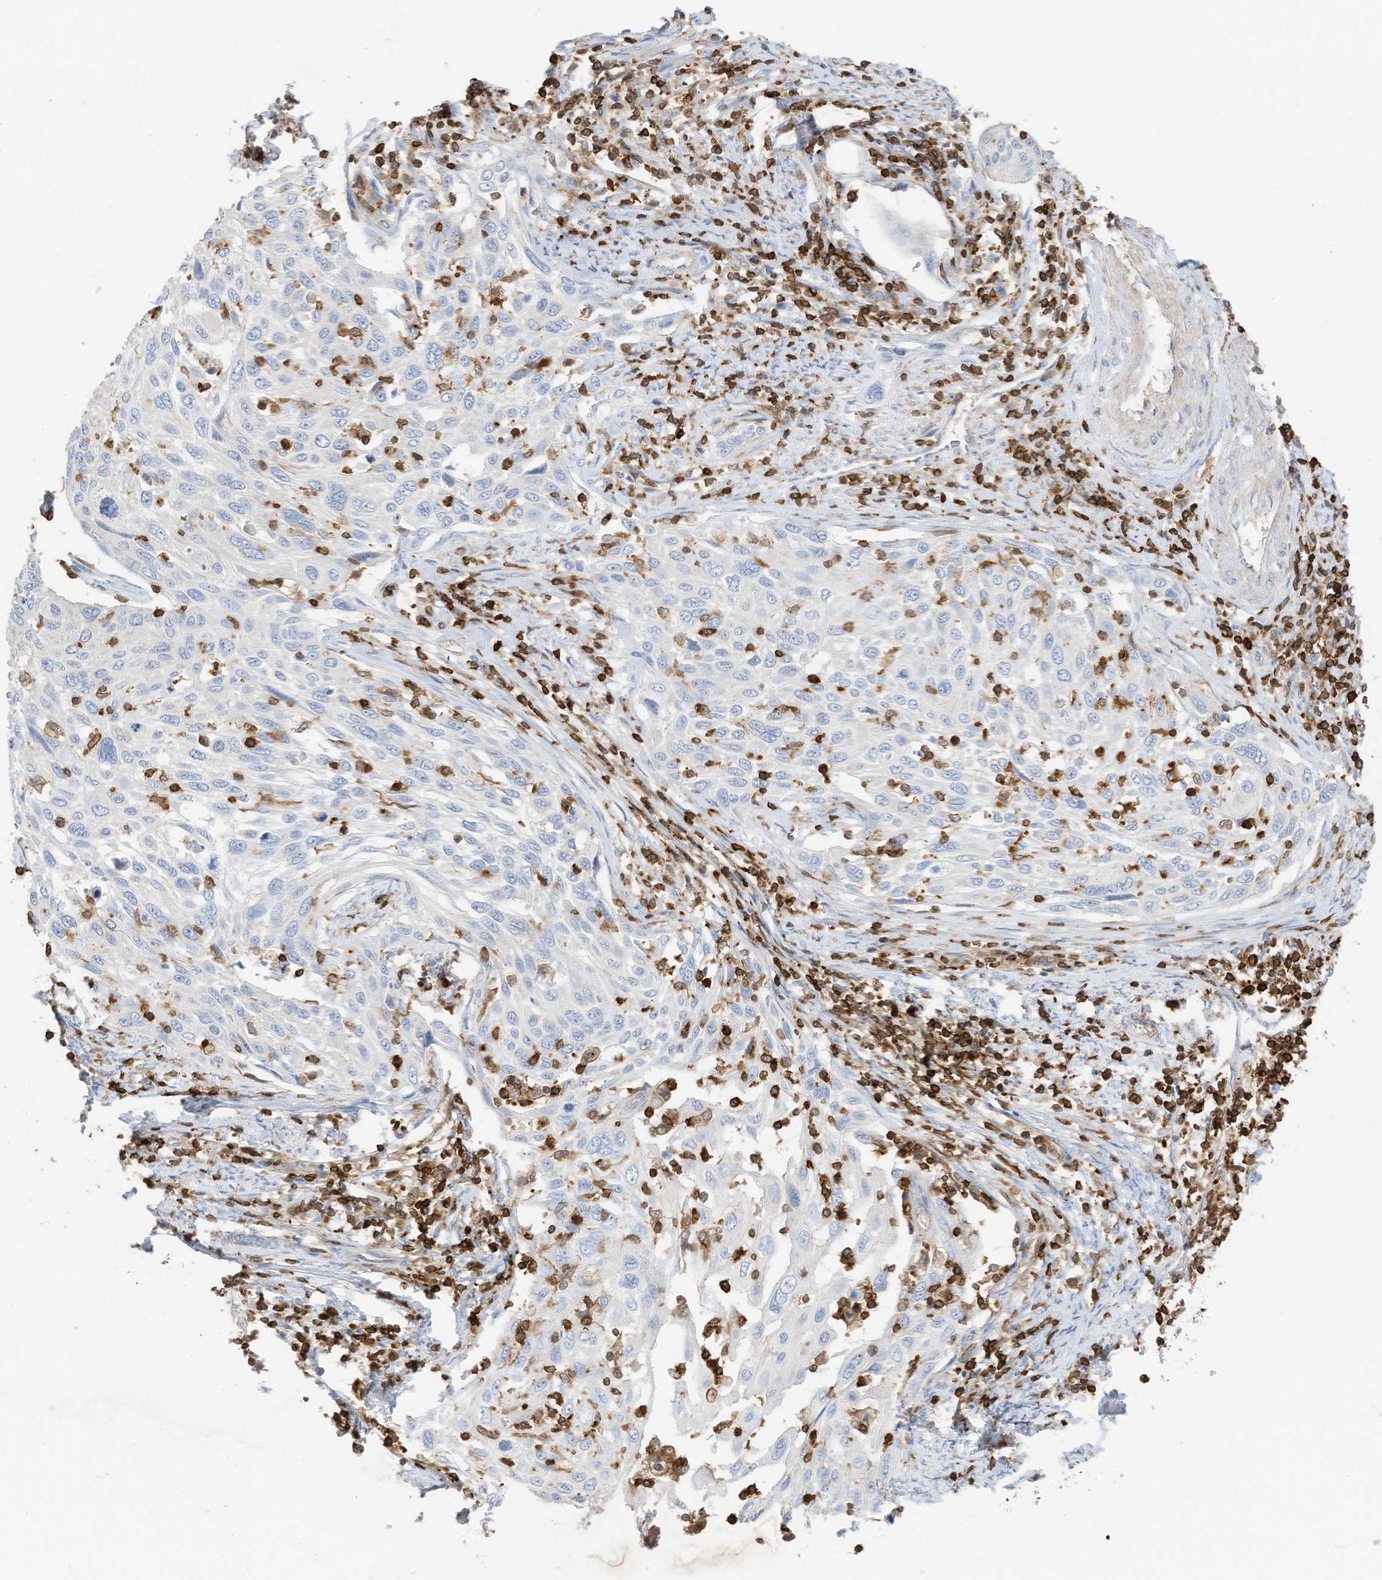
{"staining": {"intensity": "negative", "quantity": "none", "location": "none"}, "tissue": "cervical cancer", "cell_type": "Tumor cells", "image_type": "cancer", "snomed": [{"axis": "morphology", "description": "Squamous cell carcinoma, NOS"}, {"axis": "topography", "description": "Cervix"}], "caption": "DAB immunohistochemical staining of human cervical cancer displays no significant positivity in tumor cells.", "gene": "ARHGAP25", "patient": {"sex": "female", "age": 70}}